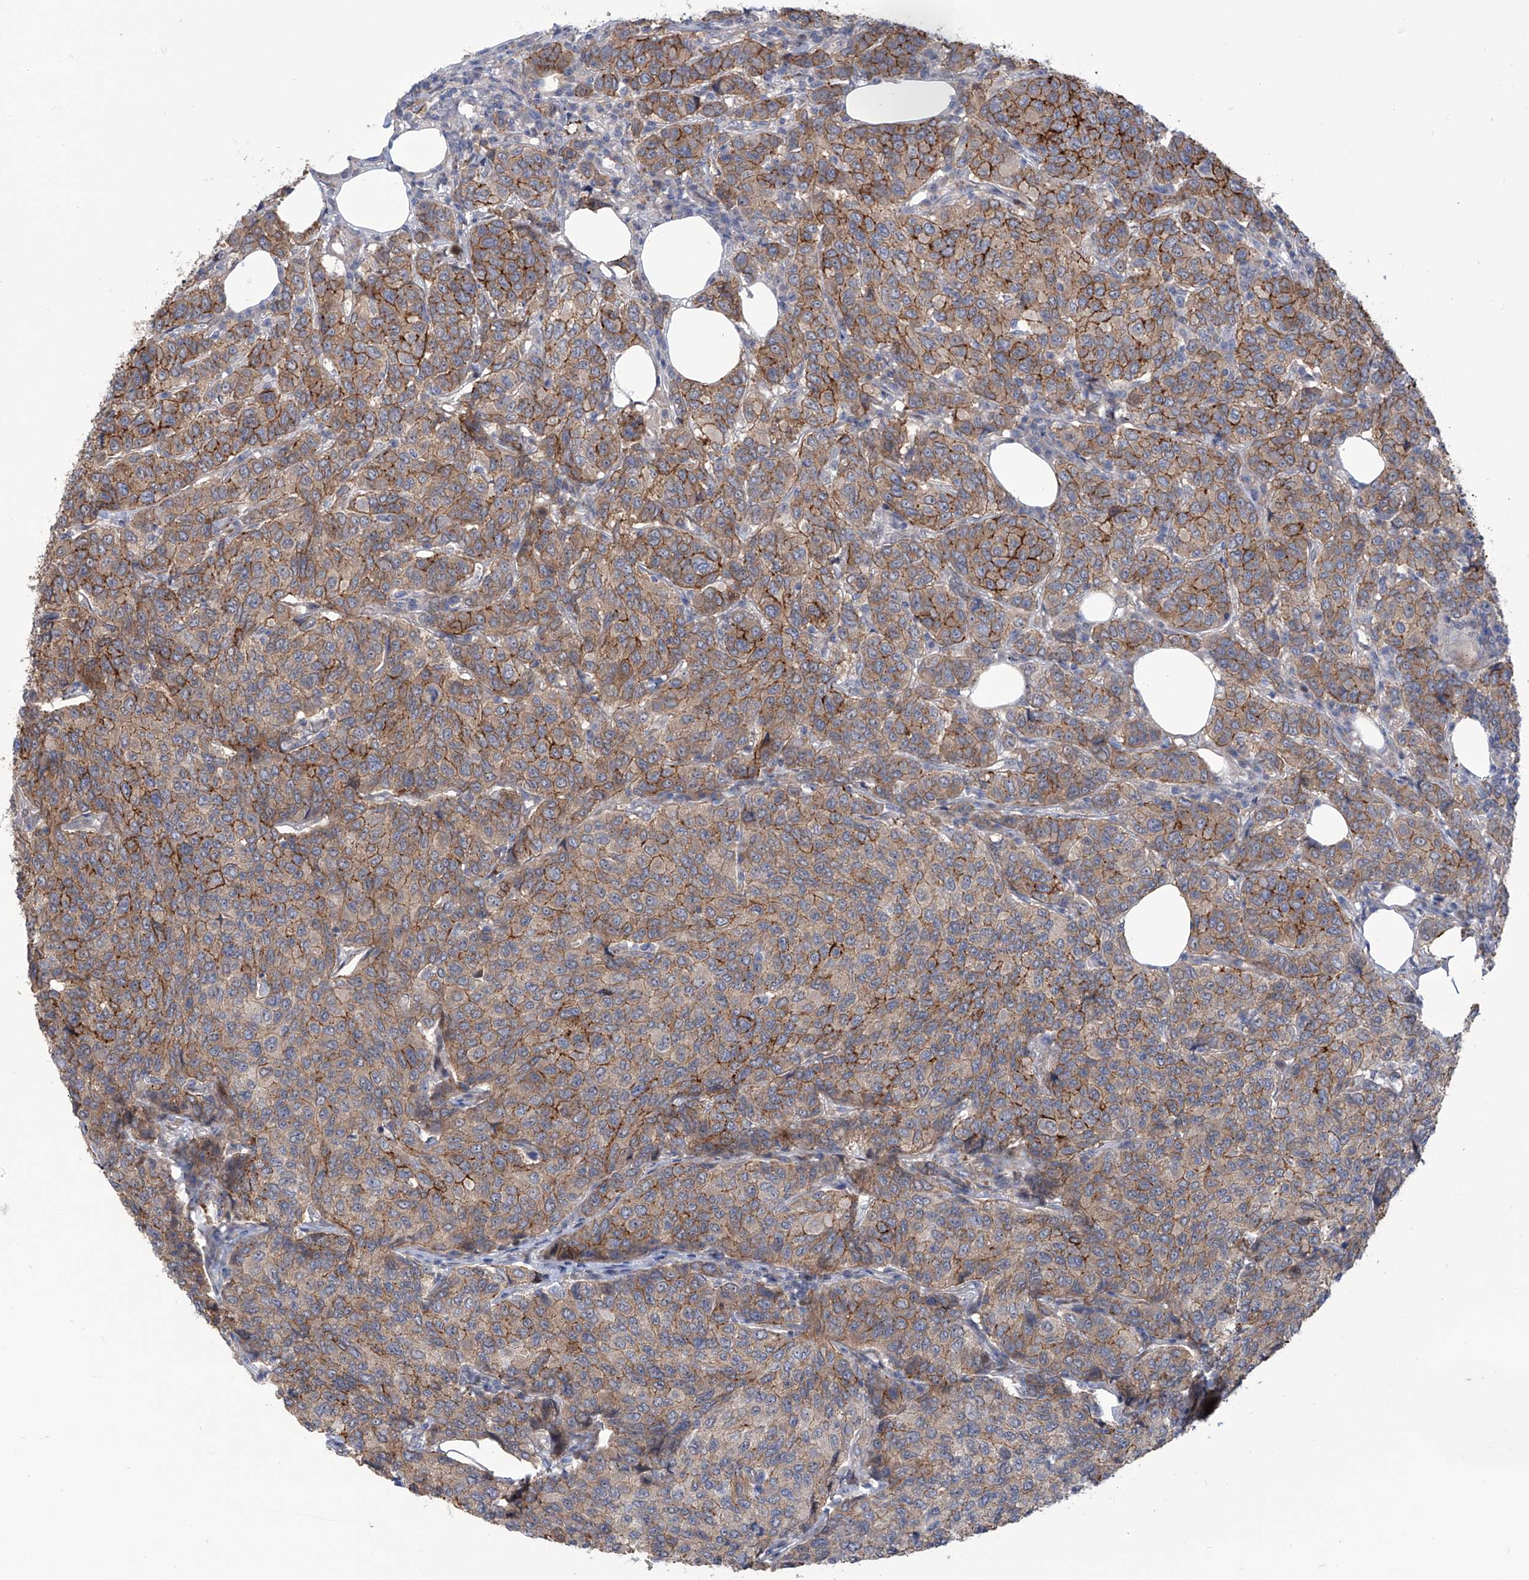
{"staining": {"intensity": "moderate", "quantity": "25%-75%", "location": "cytoplasmic/membranous"}, "tissue": "breast cancer", "cell_type": "Tumor cells", "image_type": "cancer", "snomed": [{"axis": "morphology", "description": "Duct carcinoma"}, {"axis": "topography", "description": "Breast"}], "caption": "A medium amount of moderate cytoplasmic/membranous expression is seen in approximately 25%-75% of tumor cells in breast cancer tissue.", "gene": "LRRC1", "patient": {"sex": "female", "age": 55}}